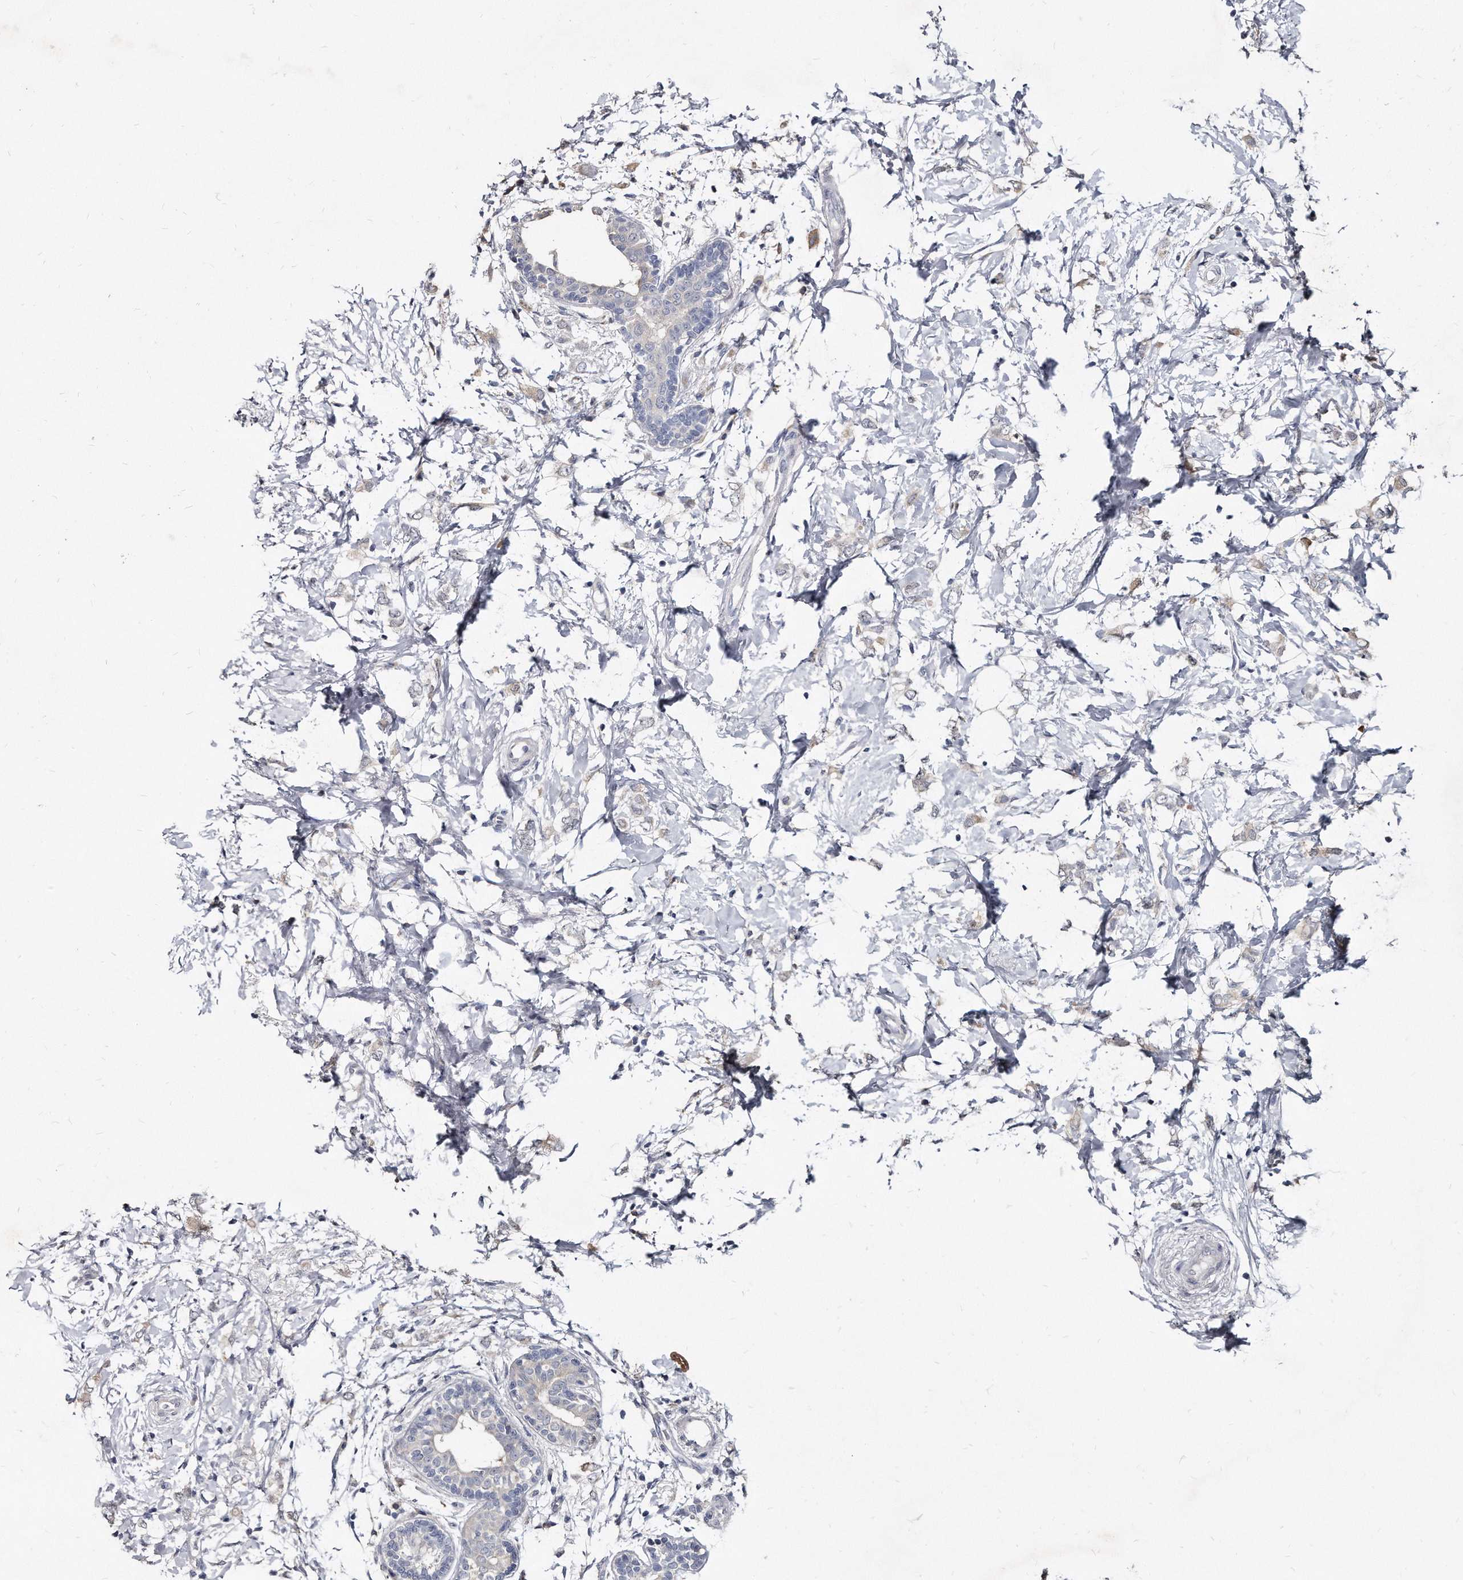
{"staining": {"intensity": "weak", "quantity": "<25%", "location": "cytoplasmic/membranous"}, "tissue": "breast cancer", "cell_type": "Tumor cells", "image_type": "cancer", "snomed": [{"axis": "morphology", "description": "Normal tissue, NOS"}, {"axis": "morphology", "description": "Lobular carcinoma"}, {"axis": "topography", "description": "Breast"}], "caption": "Immunohistochemistry (IHC) of lobular carcinoma (breast) exhibits no staining in tumor cells. Nuclei are stained in blue.", "gene": "KLHDC3", "patient": {"sex": "female", "age": 47}}